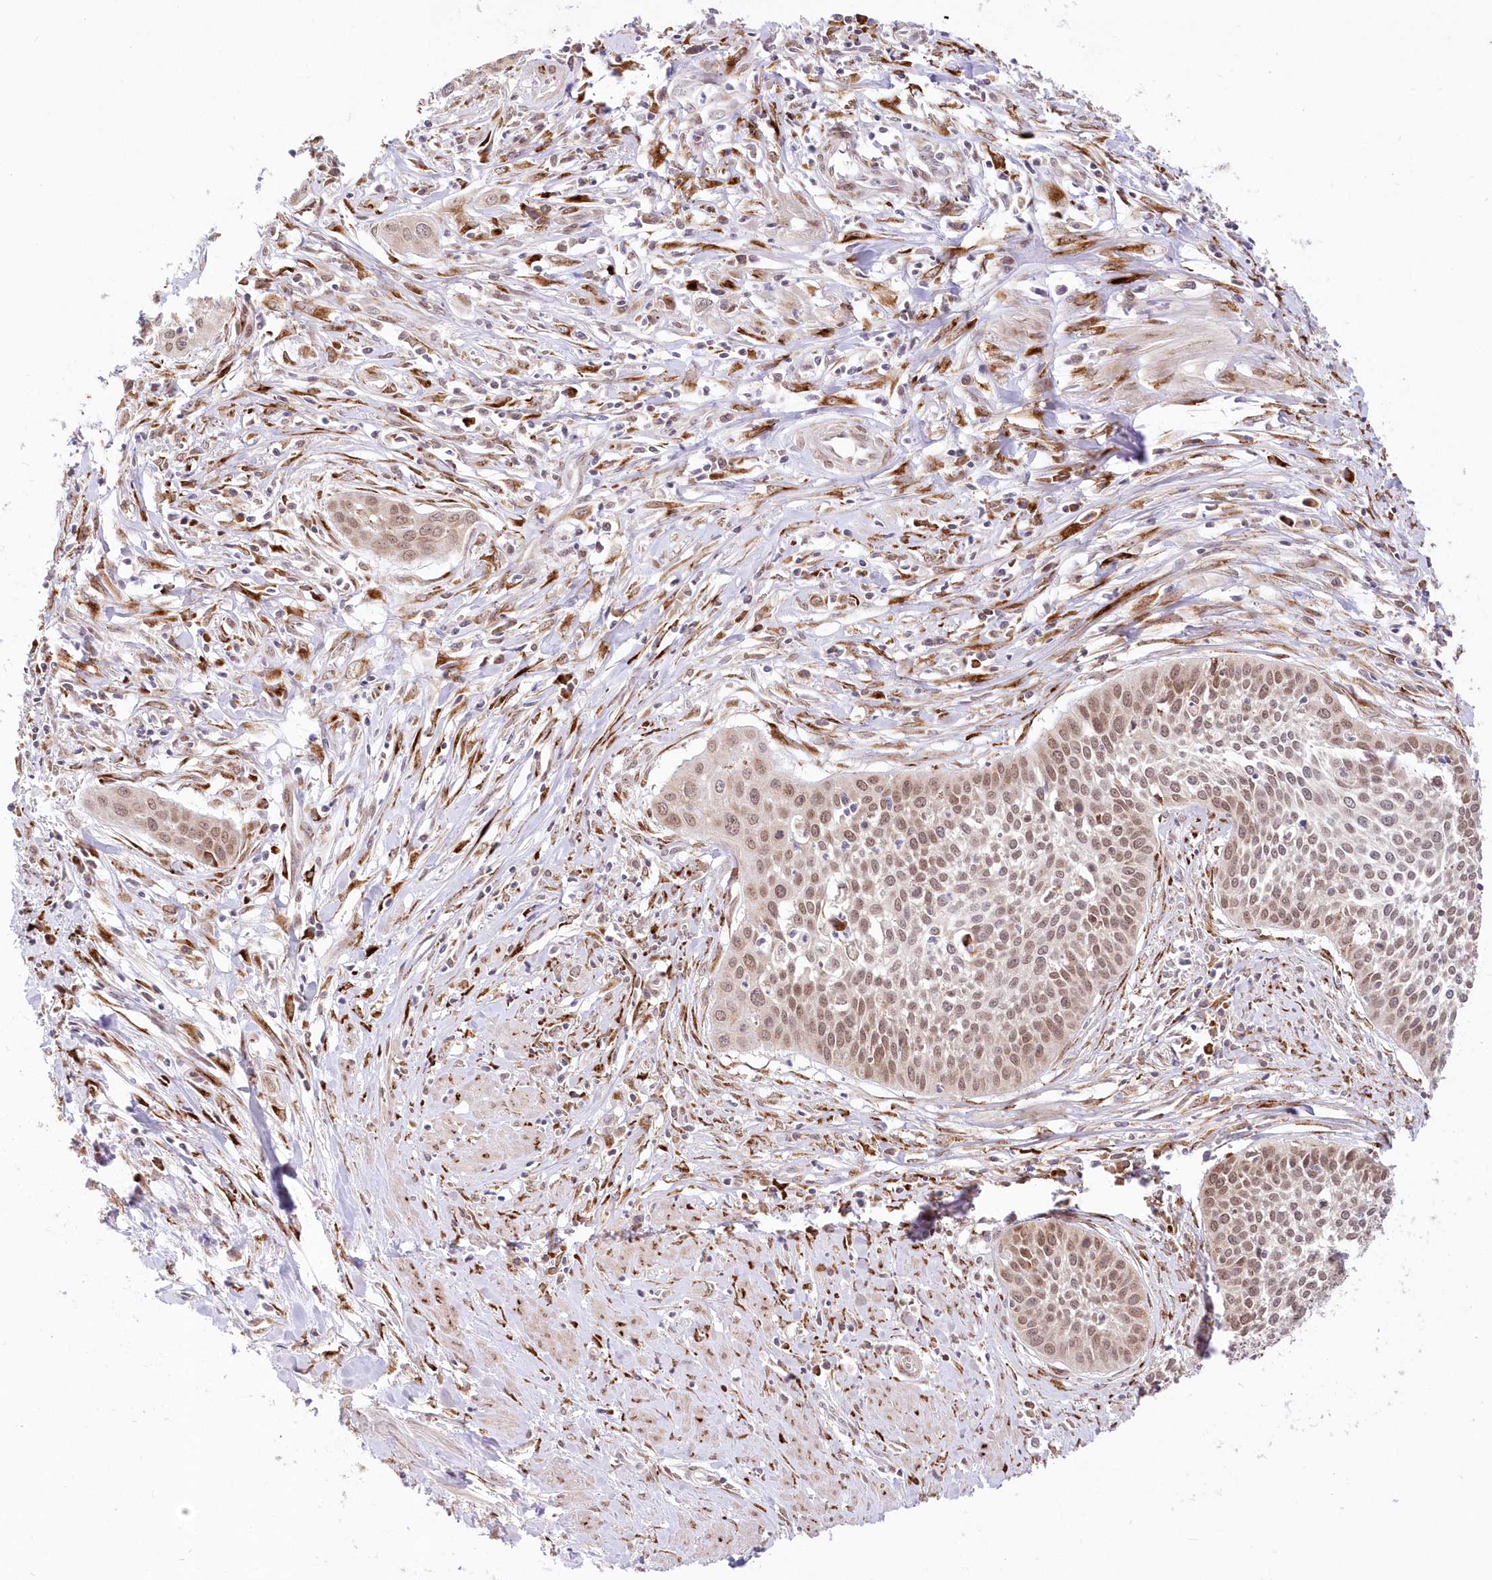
{"staining": {"intensity": "moderate", "quantity": ">75%", "location": "nuclear"}, "tissue": "cervical cancer", "cell_type": "Tumor cells", "image_type": "cancer", "snomed": [{"axis": "morphology", "description": "Squamous cell carcinoma, NOS"}, {"axis": "topography", "description": "Cervix"}], "caption": "Moderate nuclear protein staining is identified in about >75% of tumor cells in cervical cancer.", "gene": "LDB1", "patient": {"sex": "female", "age": 34}}